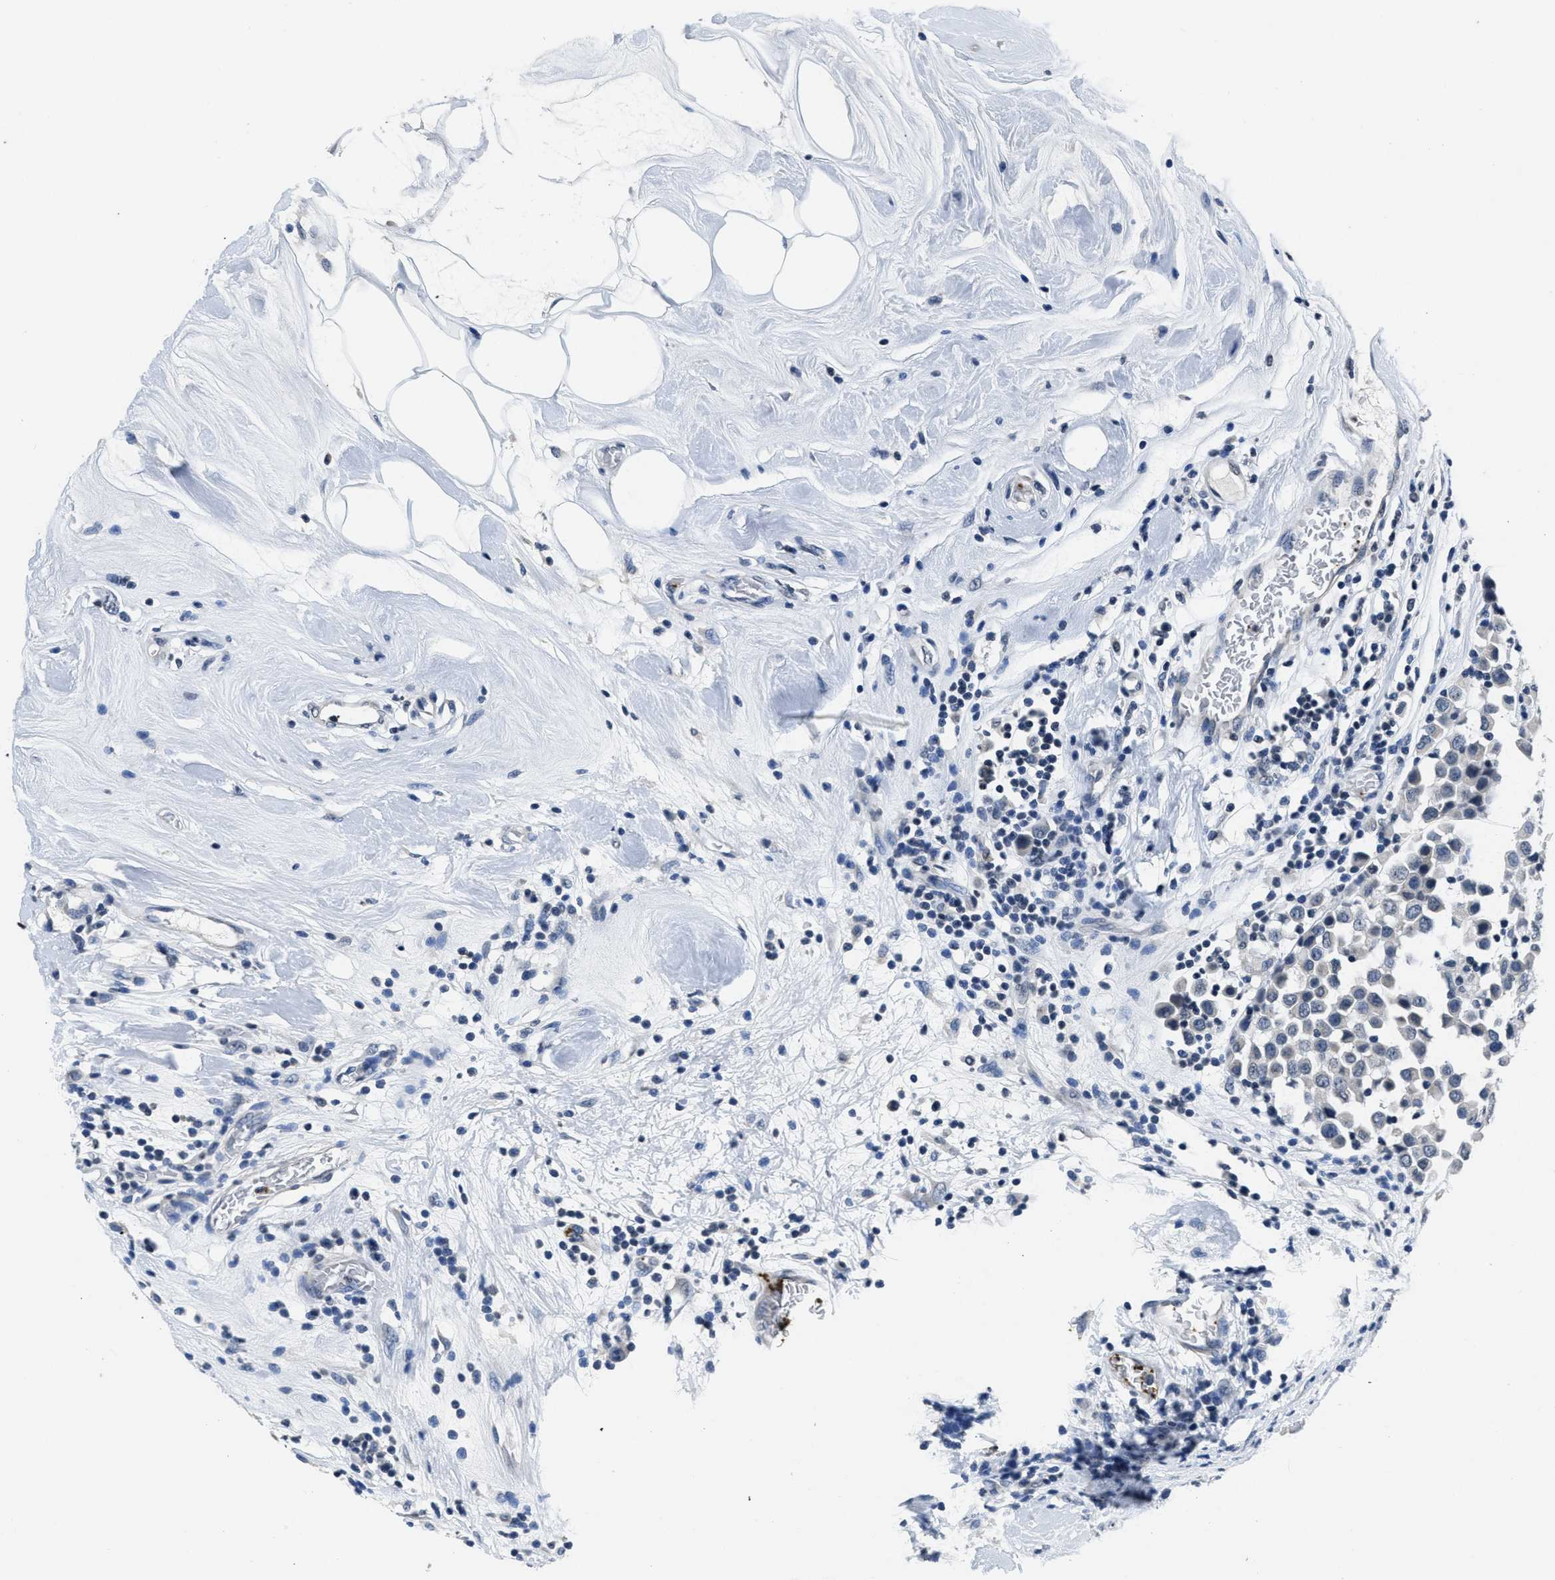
{"staining": {"intensity": "negative", "quantity": "none", "location": "none"}, "tissue": "breast cancer", "cell_type": "Tumor cells", "image_type": "cancer", "snomed": [{"axis": "morphology", "description": "Duct carcinoma"}, {"axis": "topography", "description": "Breast"}], "caption": "High power microscopy image of an IHC micrograph of breast intraductal carcinoma, revealing no significant staining in tumor cells.", "gene": "ITGA2B", "patient": {"sex": "female", "age": 61}}